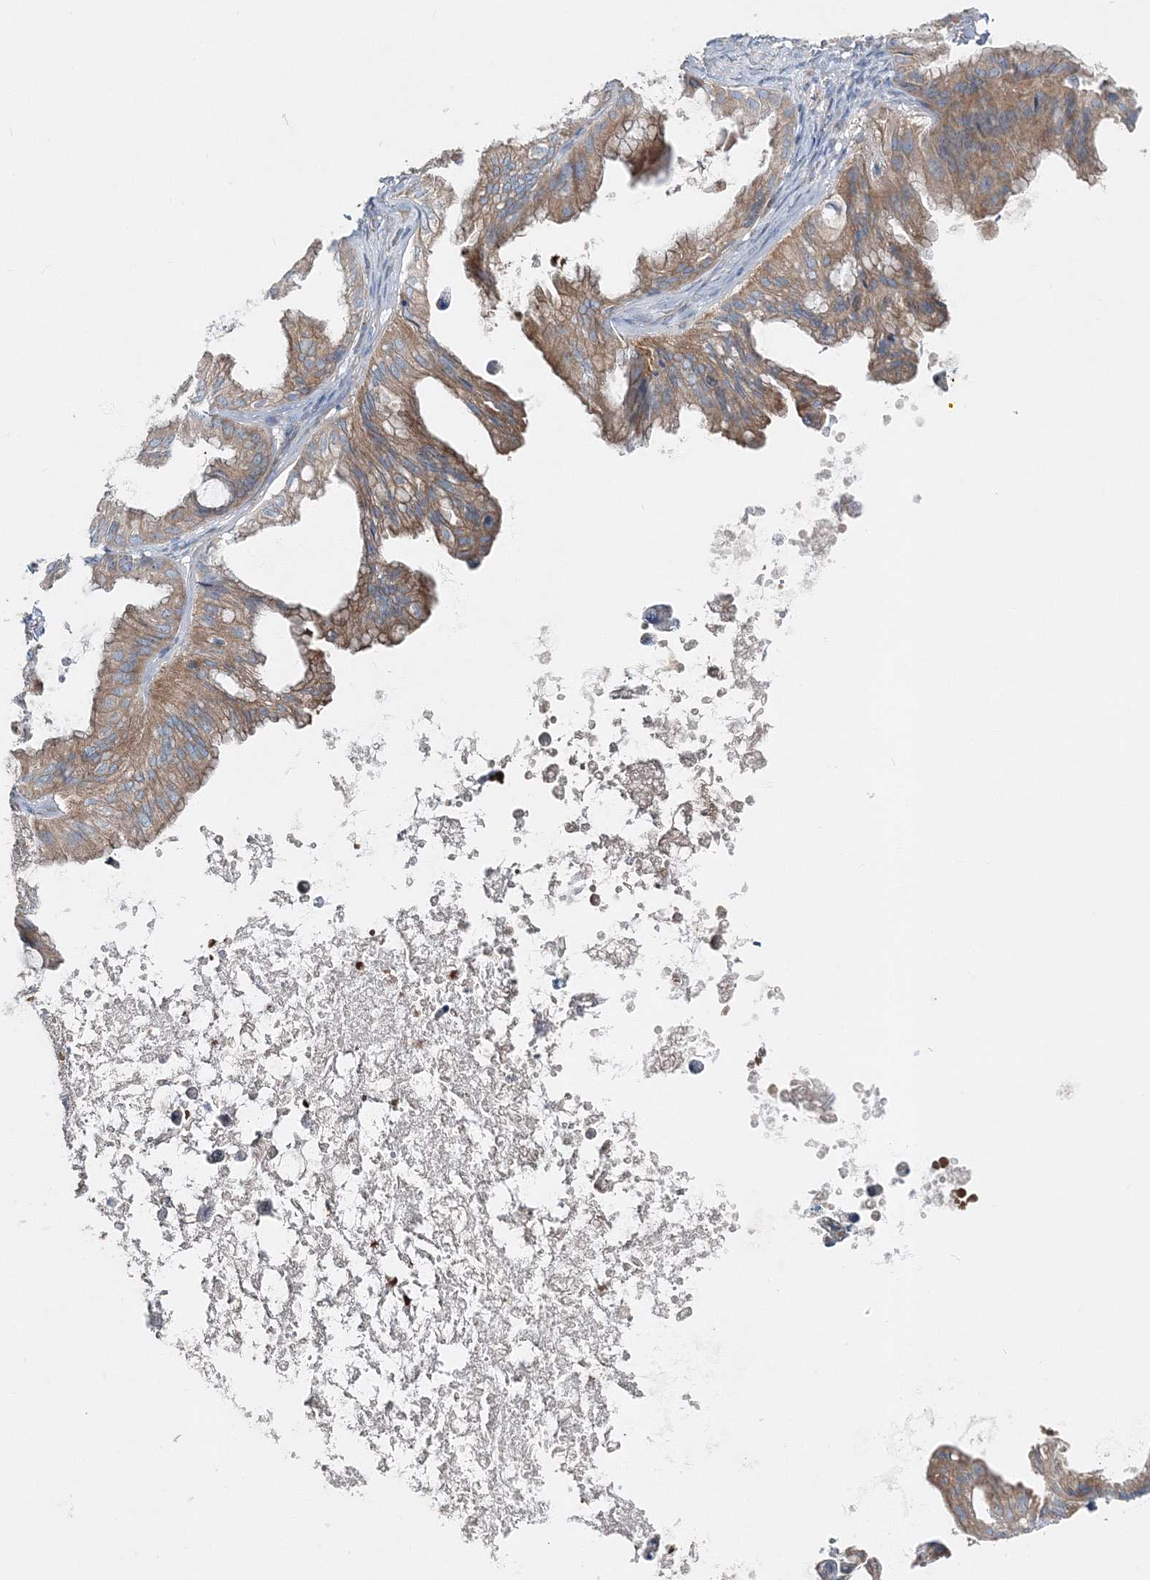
{"staining": {"intensity": "moderate", "quantity": ">75%", "location": "cytoplasmic/membranous"}, "tissue": "ovarian cancer", "cell_type": "Tumor cells", "image_type": "cancer", "snomed": [{"axis": "morphology", "description": "Cystadenocarcinoma, mucinous, NOS"}, {"axis": "topography", "description": "Ovary"}], "caption": "Mucinous cystadenocarcinoma (ovarian) was stained to show a protein in brown. There is medium levels of moderate cytoplasmic/membranous positivity in approximately >75% of tumor cells.", "gene": "MPHOSPH9", "patient": {"sex": "female", "age": 71}}